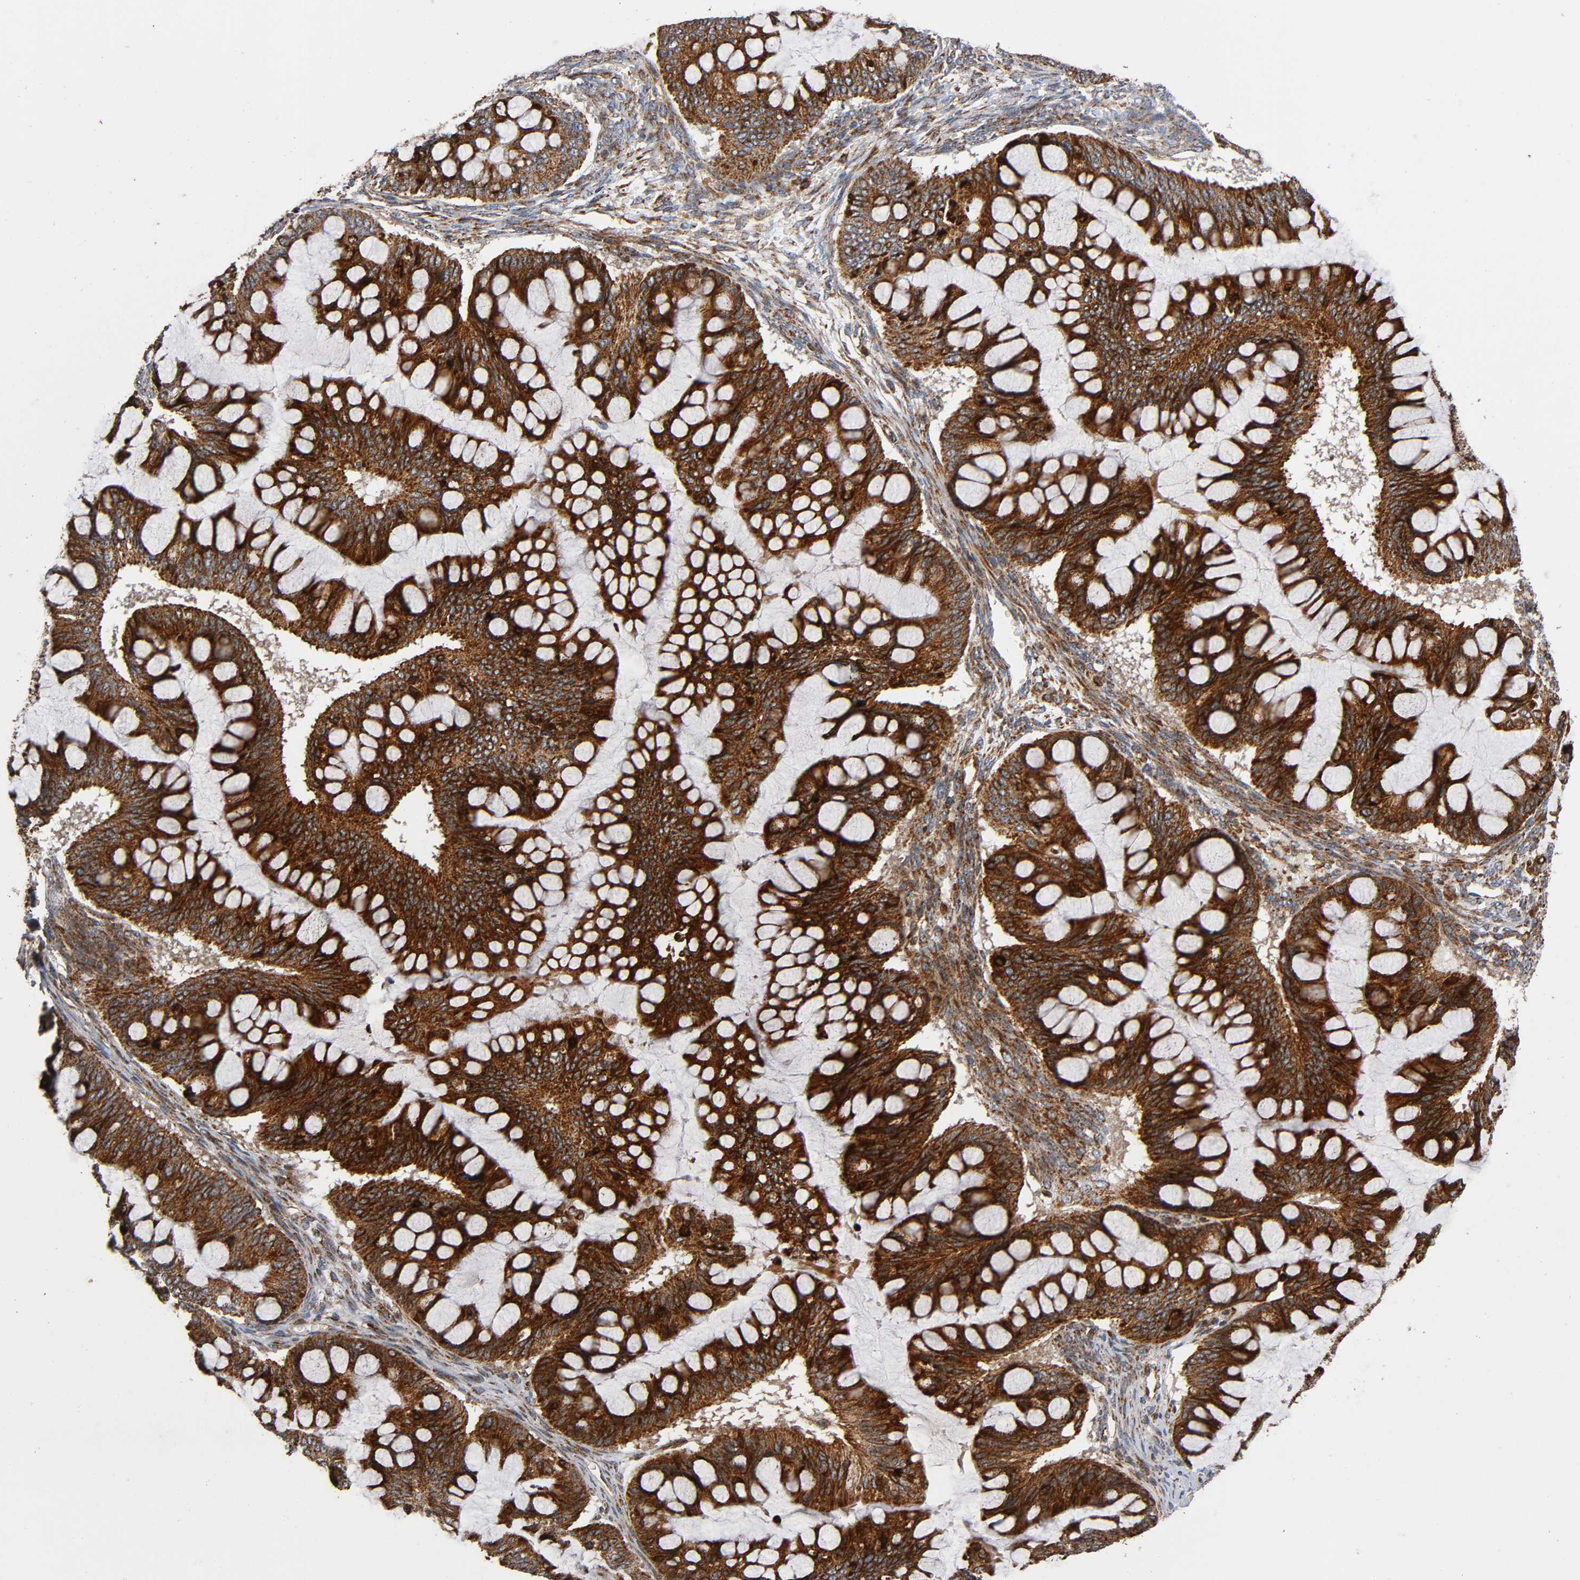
{"staining": {"intensity": "strong", "quantity": ">75%", "location": "cytoplasmic/membranous"}, "tissue": "ovarian cancer", "cell_type": "Tumor cells", "image_type": "cancer", "snomed": [{"axis": "morphology", "description": "Cystadenocarcinoma, mucinous, NOS"}, {"axis": "topography", "description": "Ovary"}], "caption": "Ovarian cancer (mucinous cystadenocarcinoma) tissue shows strong cytoplasmic/membranous staining in about >75% of tumor cells, visualized by immunohistochemistry.", "gene": "MAP3K1", "patient": {"sex": "female", "age": 73}}